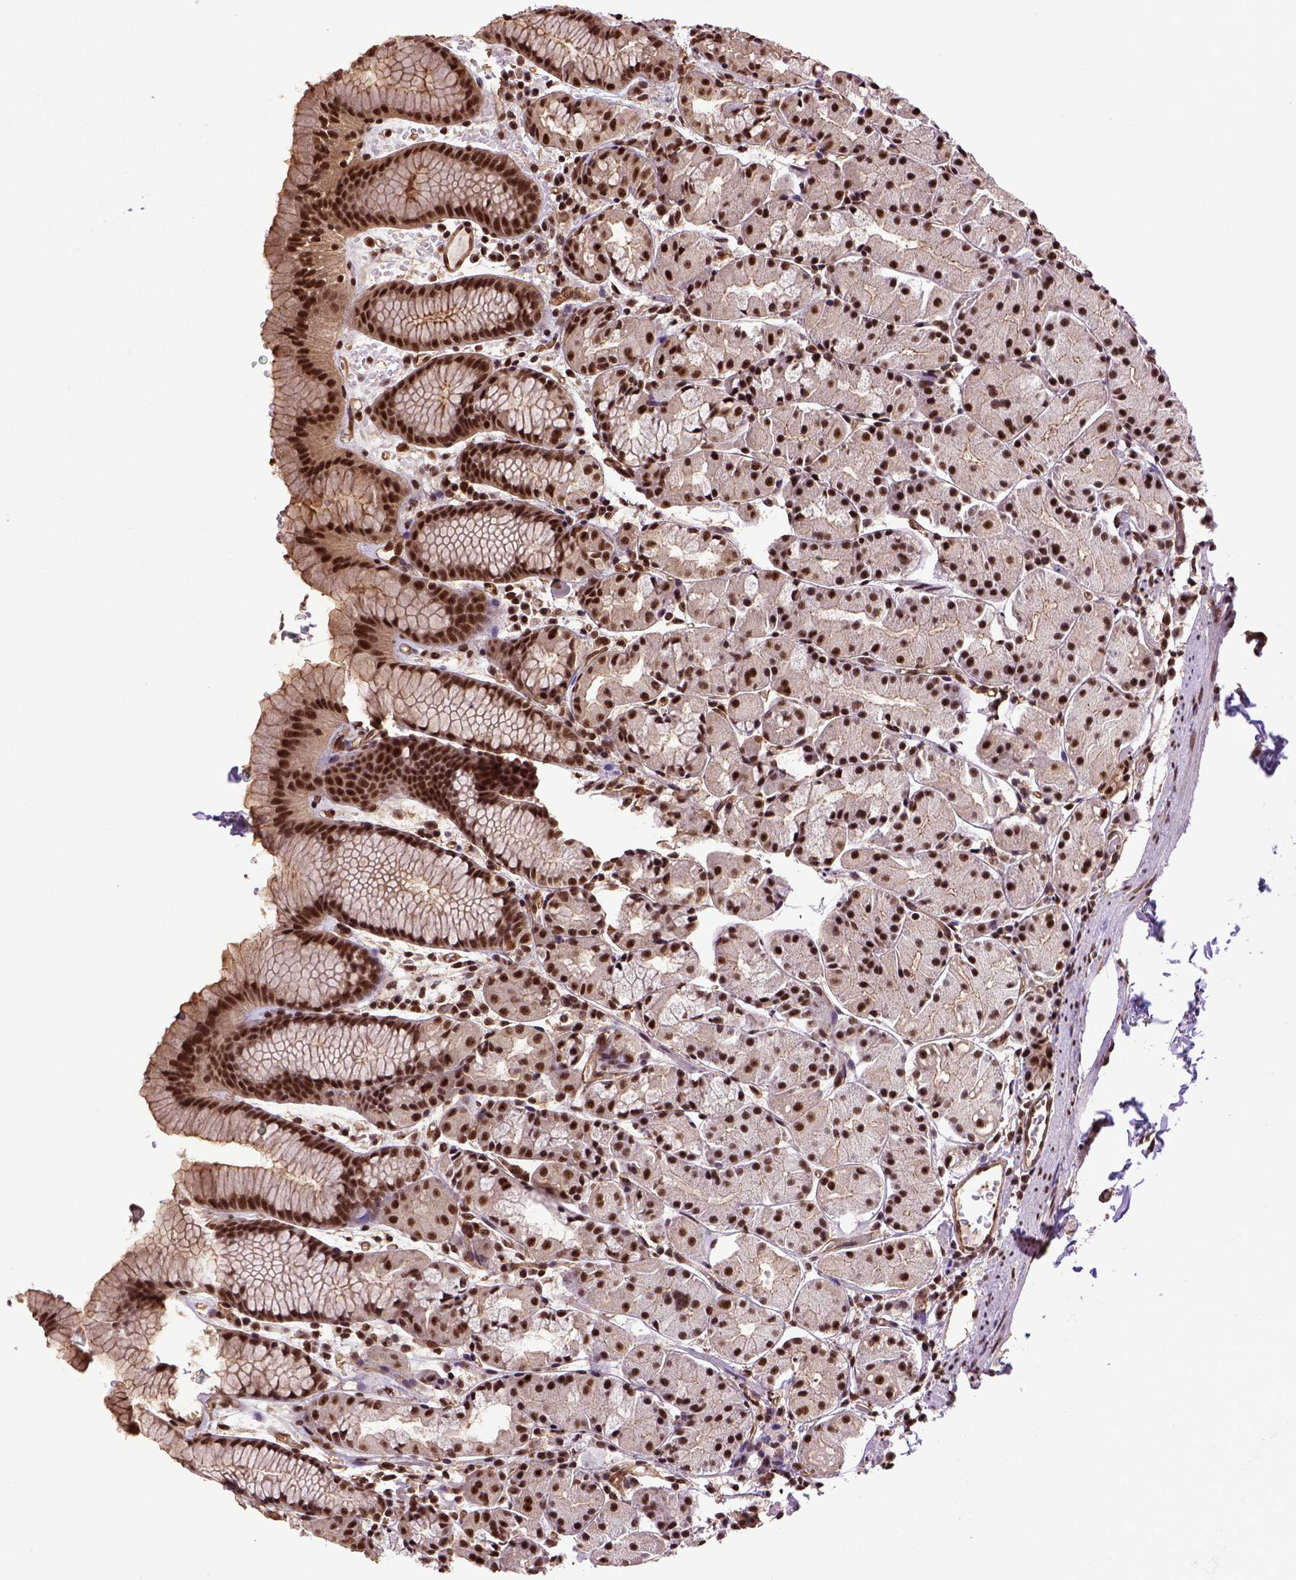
{"staining": {"intensity": "strong", "quantity": ">75%", "location": "nuclear"}, "tissue": "stomach", "cell_type": "Glandular cells", "image_type": "normal", "snomed": [{"axis": "morphology", "description": "Normal tissue, NOS"}, {"axis": "topography", "description": "Stomach, upper"}], "caption": "The micrograph shows immunohistochemical staining of unremarkable stomach. There is strong nuclear positivity is appreciated in approximately >75% of glandular cells.", "gene": "PPIG", "patient": {"sex": "male", "age": 47}}